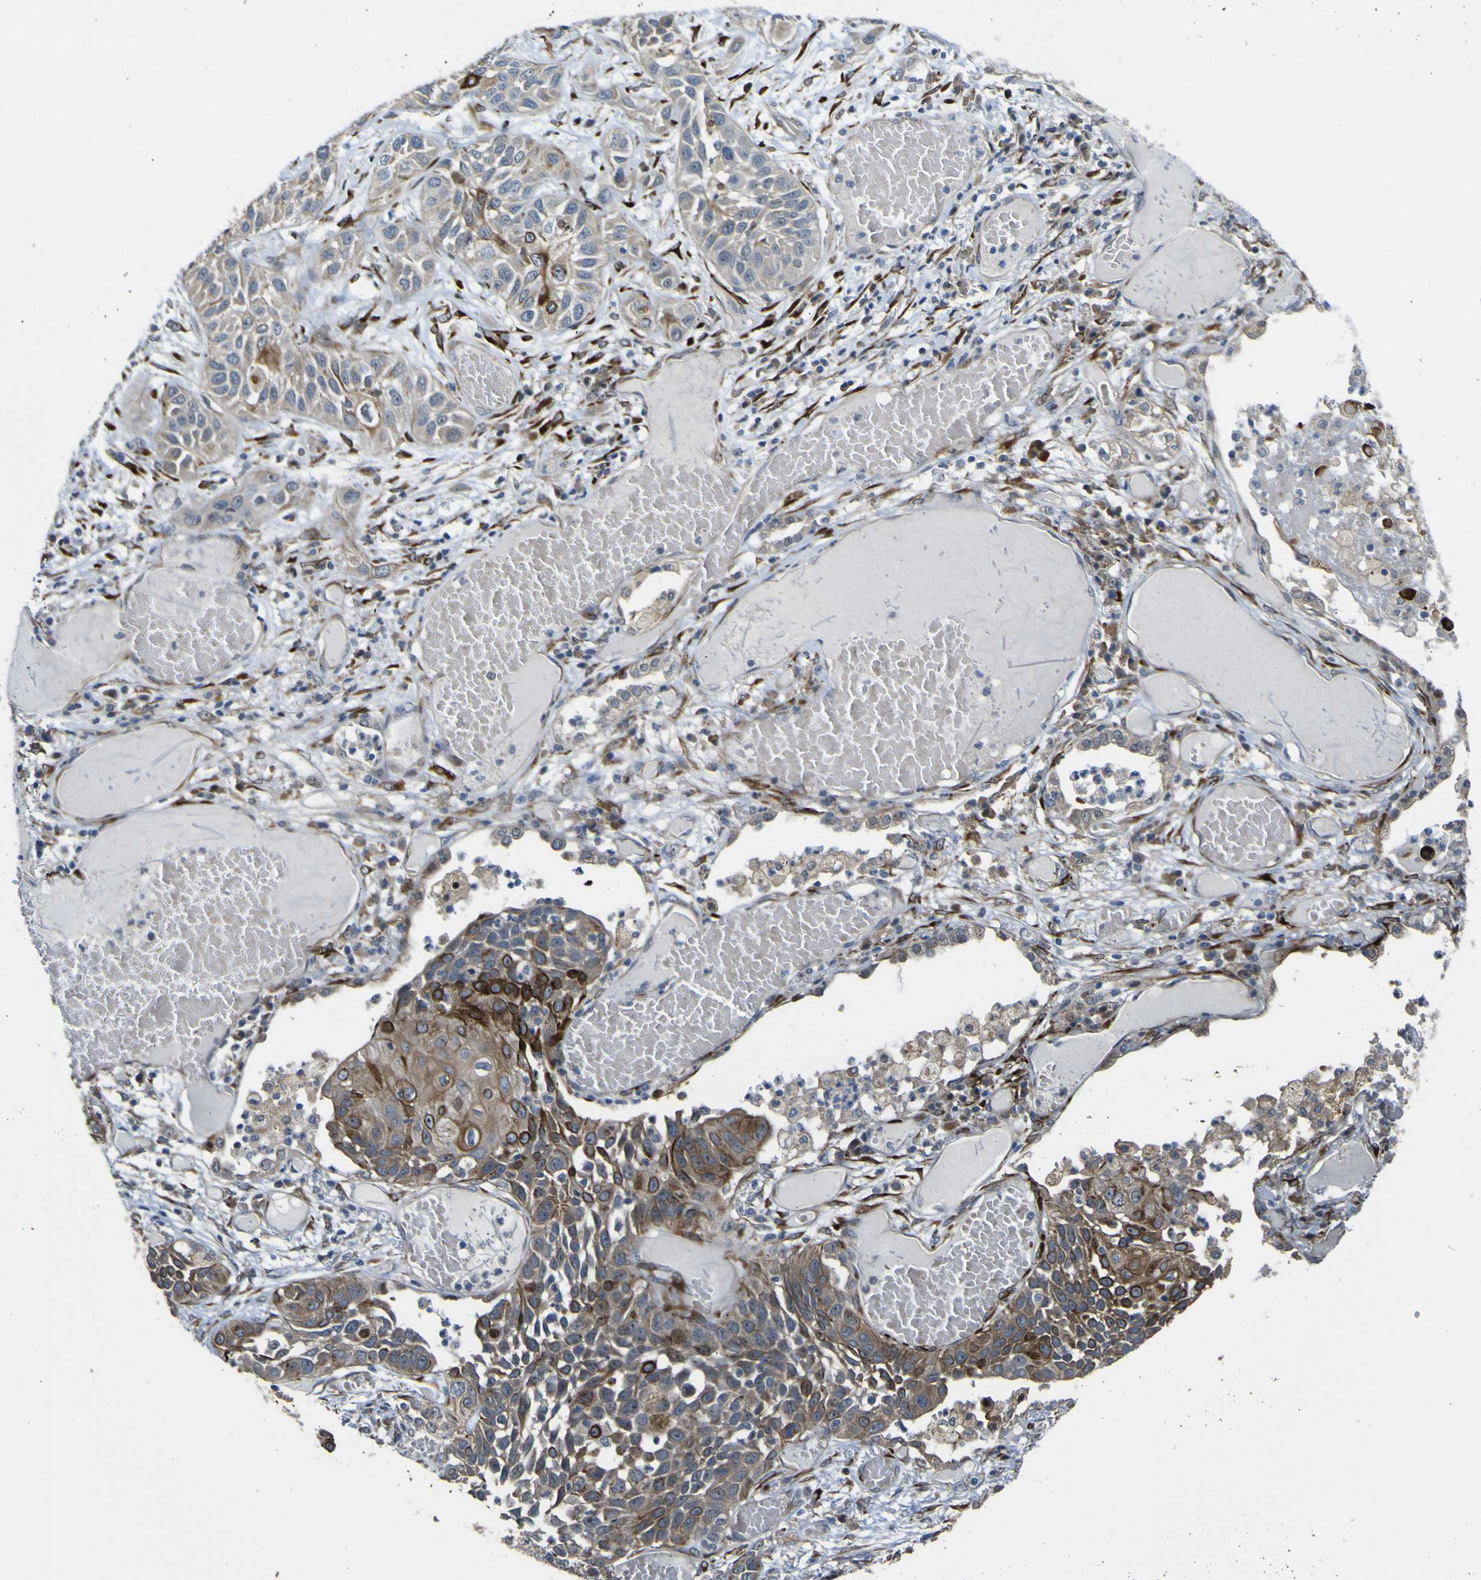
{"staining": {"intensity": "strong", "quantity": "<25%", "location": "cytoplasmic/membranous"}, "tissue": "lung cancer", "cell_type": "Tumor cells", "image_type": "cancer", "snomed": [{"axis": "morphology", "description": "Squamous cell carcinoma, NOS"}, {"axis": "topography", "description": "Lung"}], "caption": "Tumor cells exhibit medium levels of strong cytoplasmic/membranous staining in approximately <25% of cells in human lung squamous cell carcinoma.", "gene": "LBHD1", "patient": {"sex": "male", "age": 71}}